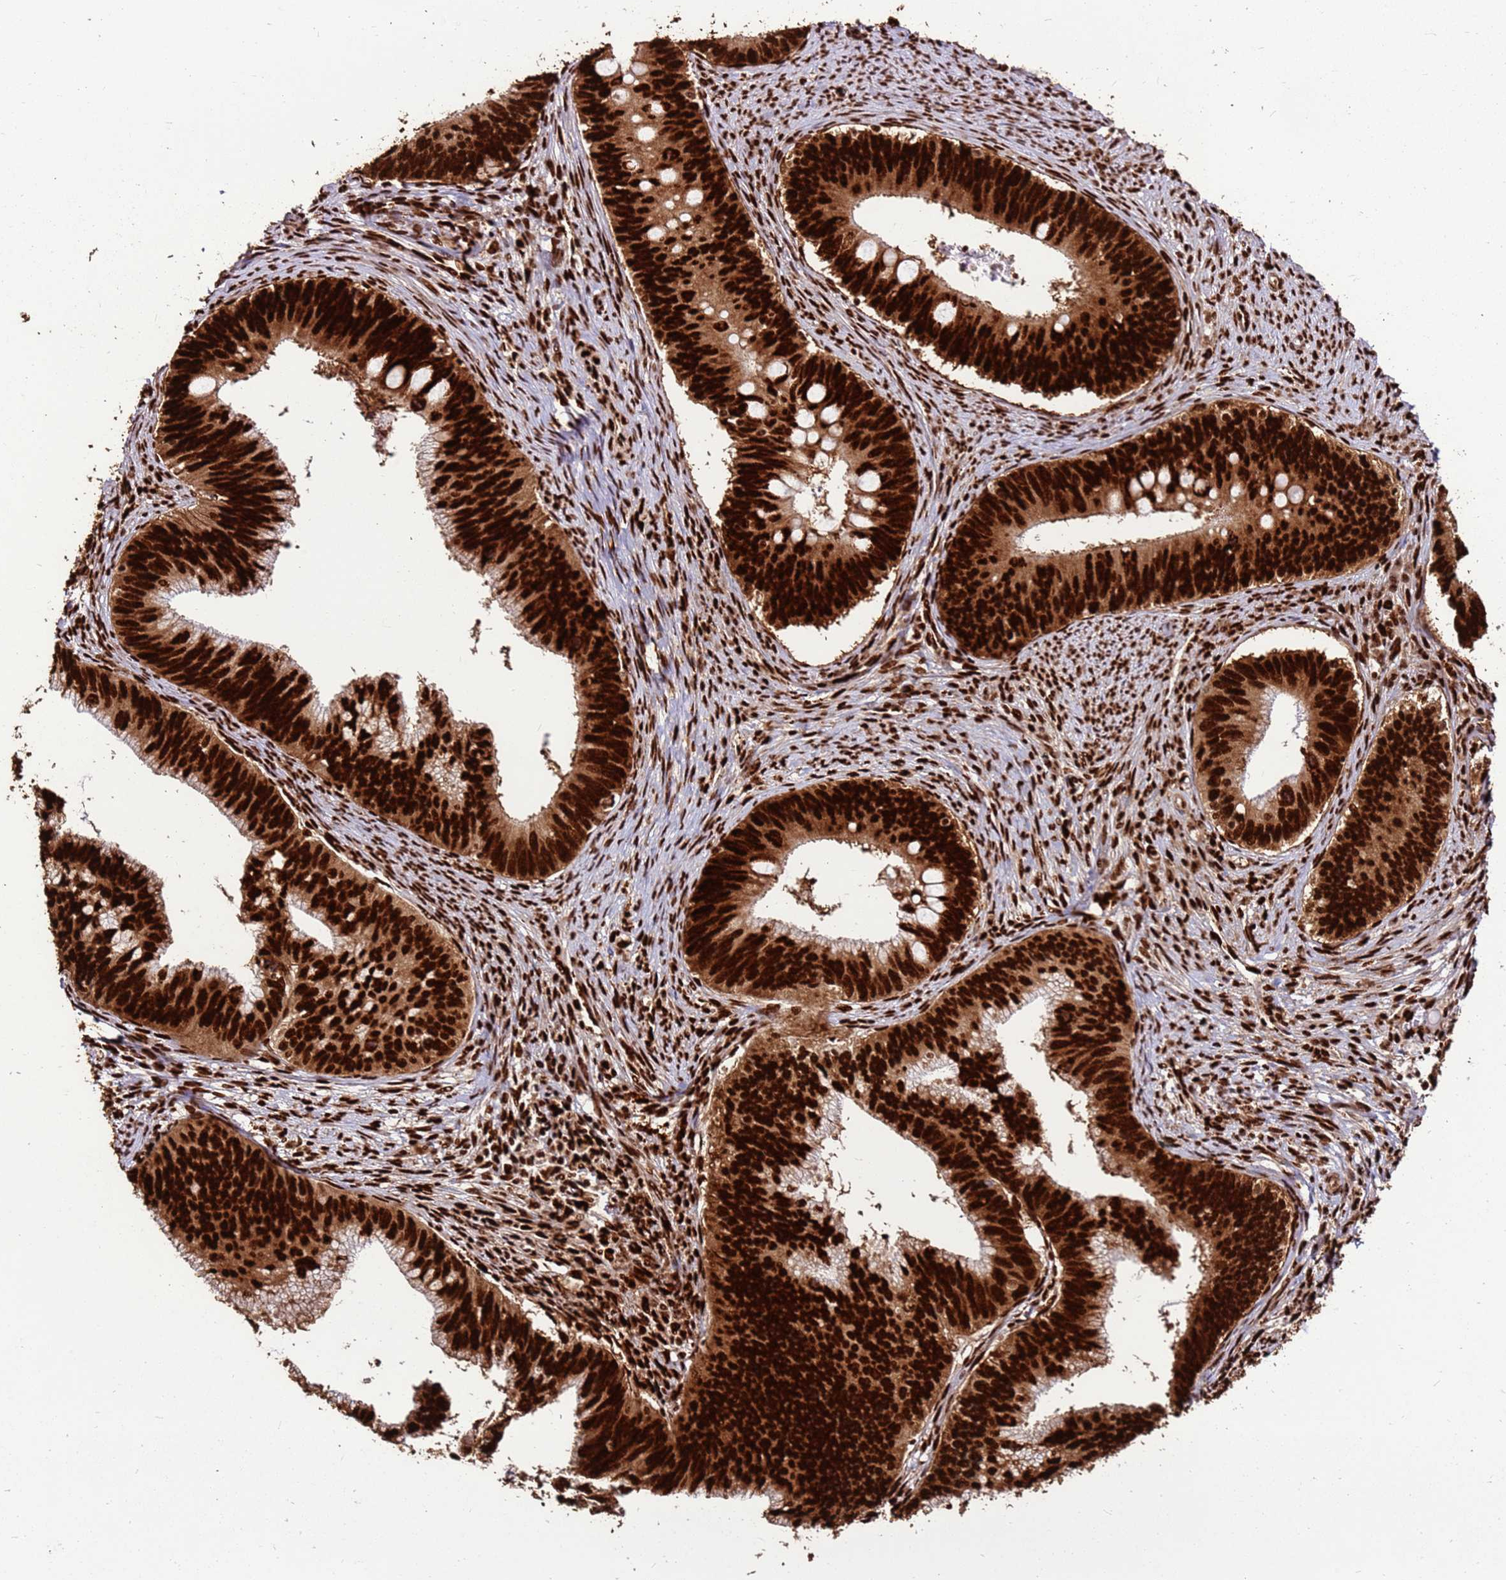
{"staining": {"intensity": "strong", "quantity": ">75%", "location": "nuclear"}, "tissue": "cervical cancer", "cell_type": "Tumor cells", "image_type": "cancer", "snomed": [{"axis": "morphology", "description": "Adenocarcinoma, NOS"}, {"axis": "topography", "description": "Cervix"}], "caption": "Immunohistochemistry (IHC) micrograph of human cervical cancer stained for a protein (brown), which displays high levels of strong nuclear expression in approximately >75% of tumor cells.", "gene": "HNRNPAB", "patient": {"sex": "female", "age": 42}}